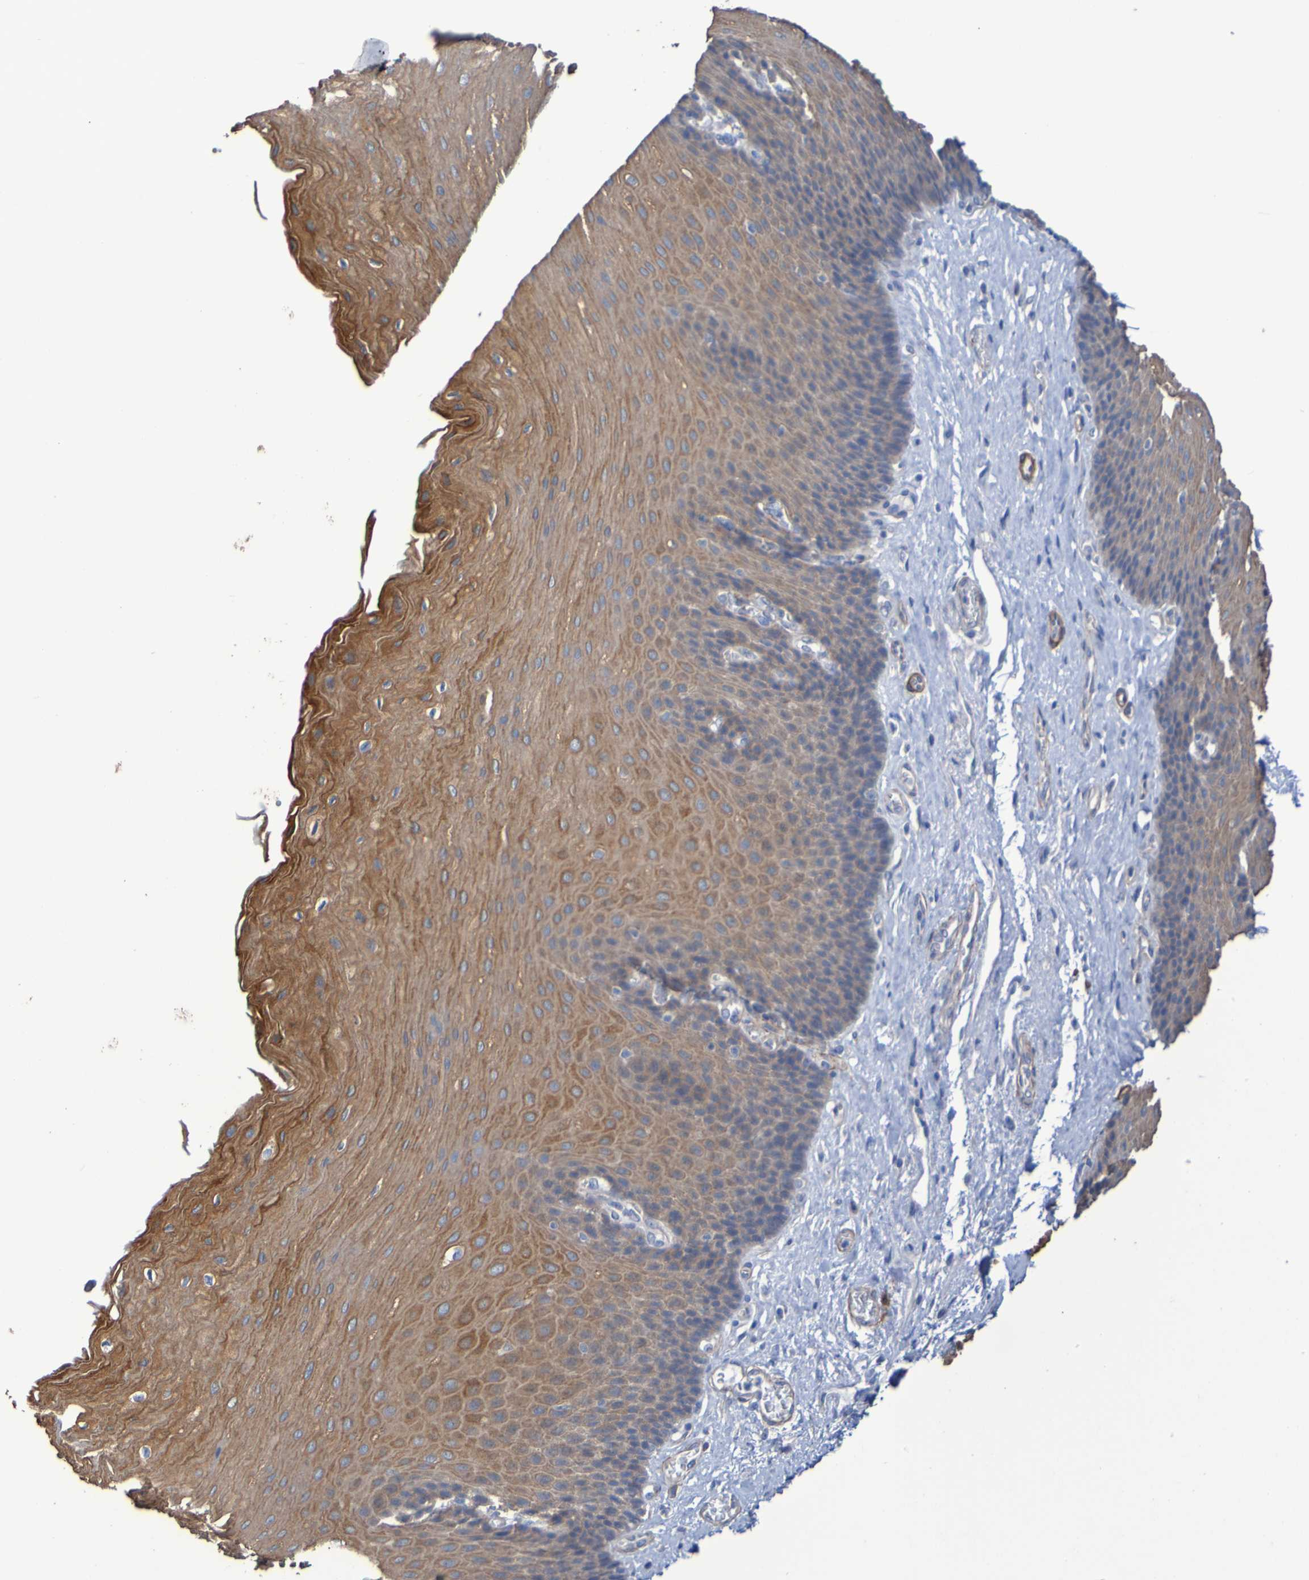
{"staining": {"intensity": "moderate", "quantity": ">75%", "location": "cytoplasmic/membranous"}, "tissue": "esophagus", "cell_type": "Squamous epithelial cells", "image_type": "normal", "snomed": [{"axis": "morphology", "description": "Normal tissue, NOS"}, {"axis": "topography", "description": "Esophagus"}], "caption": "This photomicrograph displays IHC staining of normal human esophagus, with medium moderate cytoplasmic/membranous positivity in about >75% of squamous epithelial cells.", "gene": "SRPRB", "patient": {"sex": "female", "age": 72}}